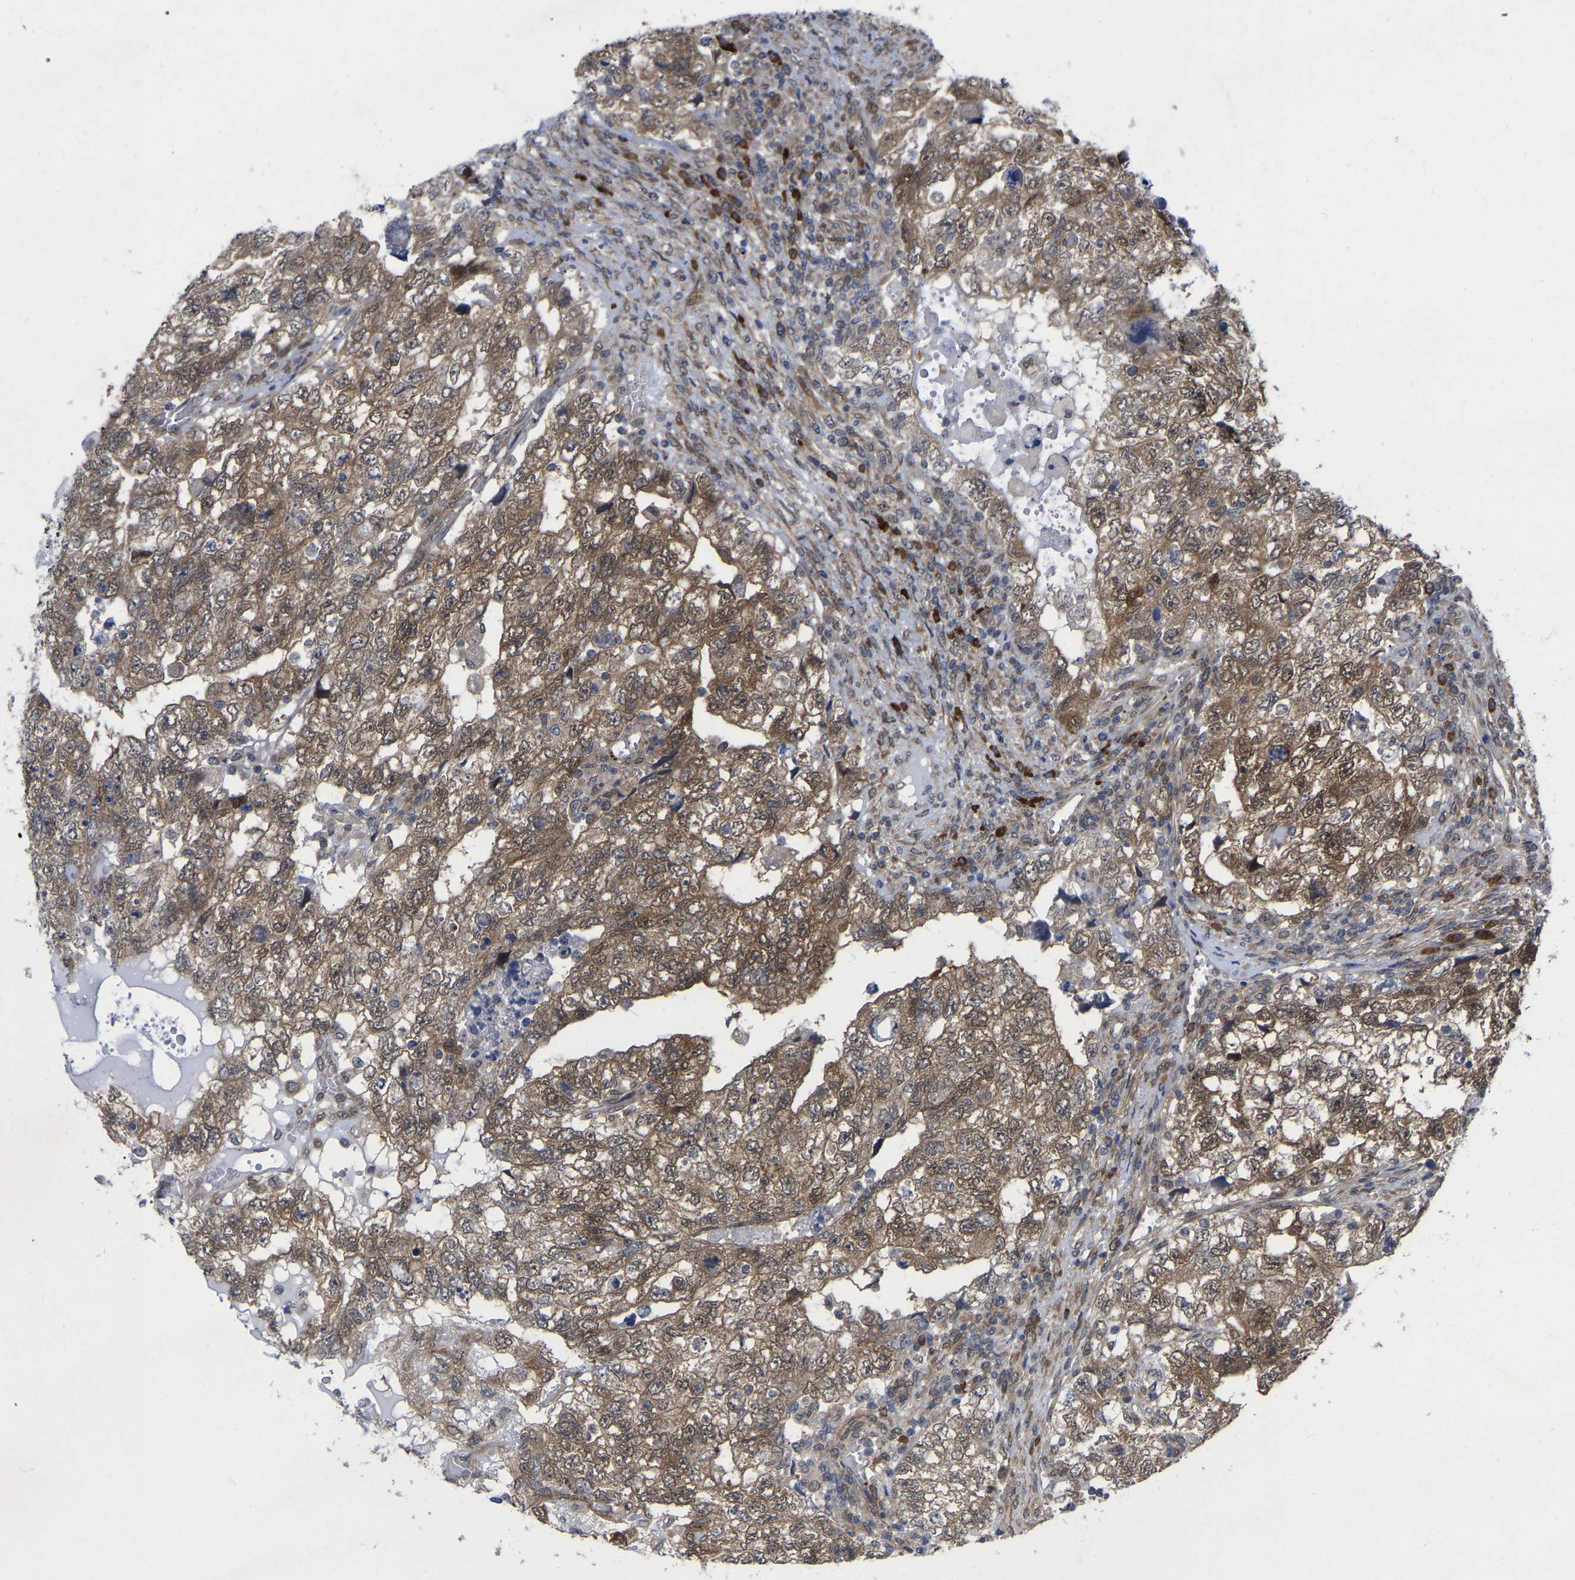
{"staining": {"intensity": "moderate", "quantity": ">75%", "location": "cytoplasmic/membranous,nuclear"}, "tissue": "testis cancer", "cell_type": "Tumor cells", "image_type": "cancer", "snomed": [{"axis": "morphology", "description": "Carcinoma, Embryonal, NOS"}, {"axis": "topography", "description": "Testis"}], "caption": "IHC (DAB (3,3'-diaminobenzidine)) staining of human testis embryonal carcinoma shows moderate cytoplasmic/membranous and nuclear protein expression in approximately >75% of tumor cells.", "gene": "UBE4B", "patient": {"sex": "male", "age": 36}}